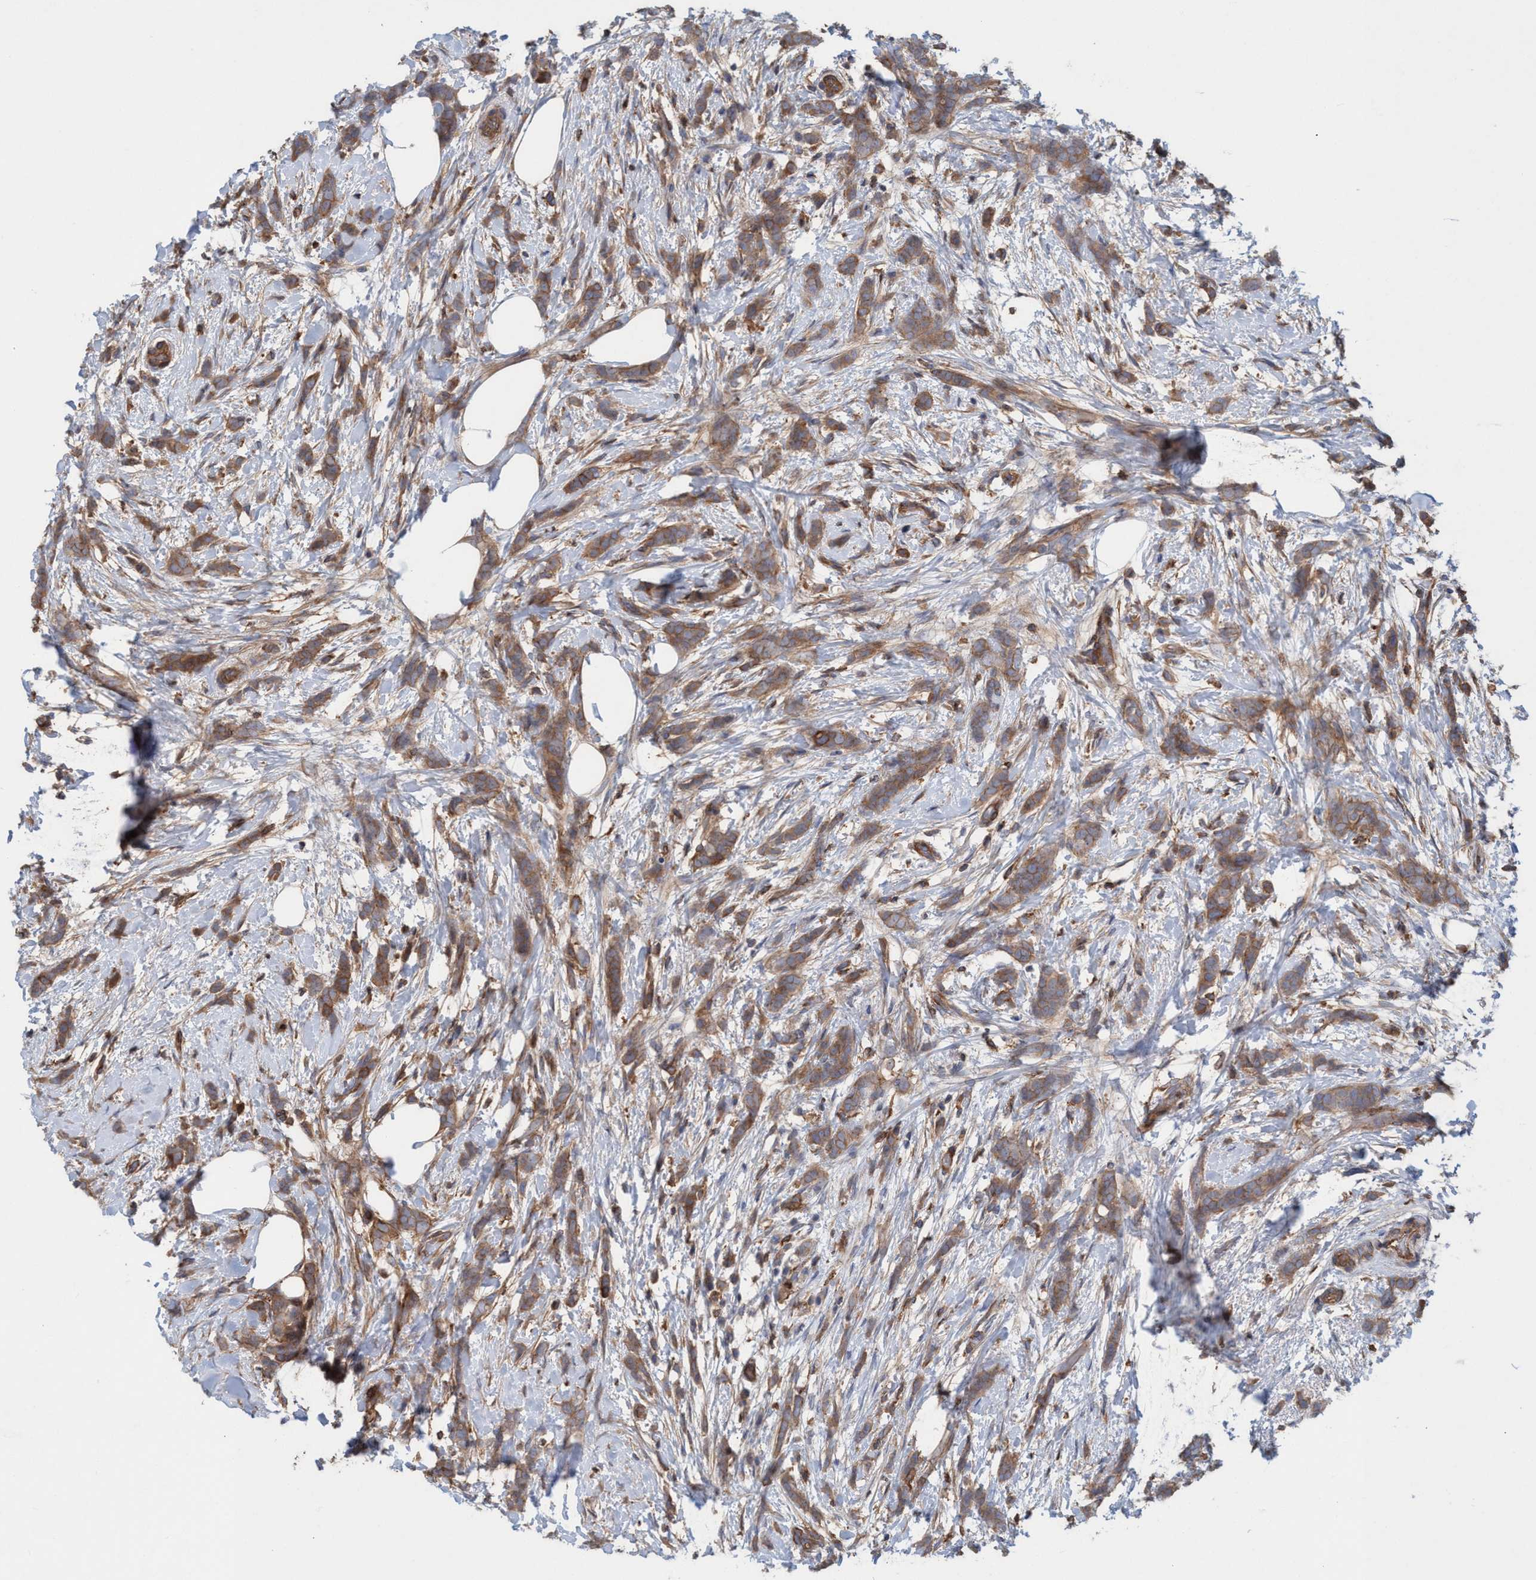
{"staining": {"intensity": "moderate", "quantity": ">75%", "location": "cytoplasmic/membranous"}, "tissue": "breast cancer", "cell_type": "Tumor cells", "image_type": "cancer", "snomed": [{"axis": "morphology", "description": "Lobular carcinoma, in situ"}, {"axis": "morphology", "description": "Lobular carcinoma"}, {"axis": "topography", "description": "Breast"}], "caption": "Lobular carcinoma in situ (breast) tissue shows moderate cytoplasmic/membranous staining in about >75% of tumor cells", "gene": "SPECC1", "patient": {"sex": "female", "age": 41}}